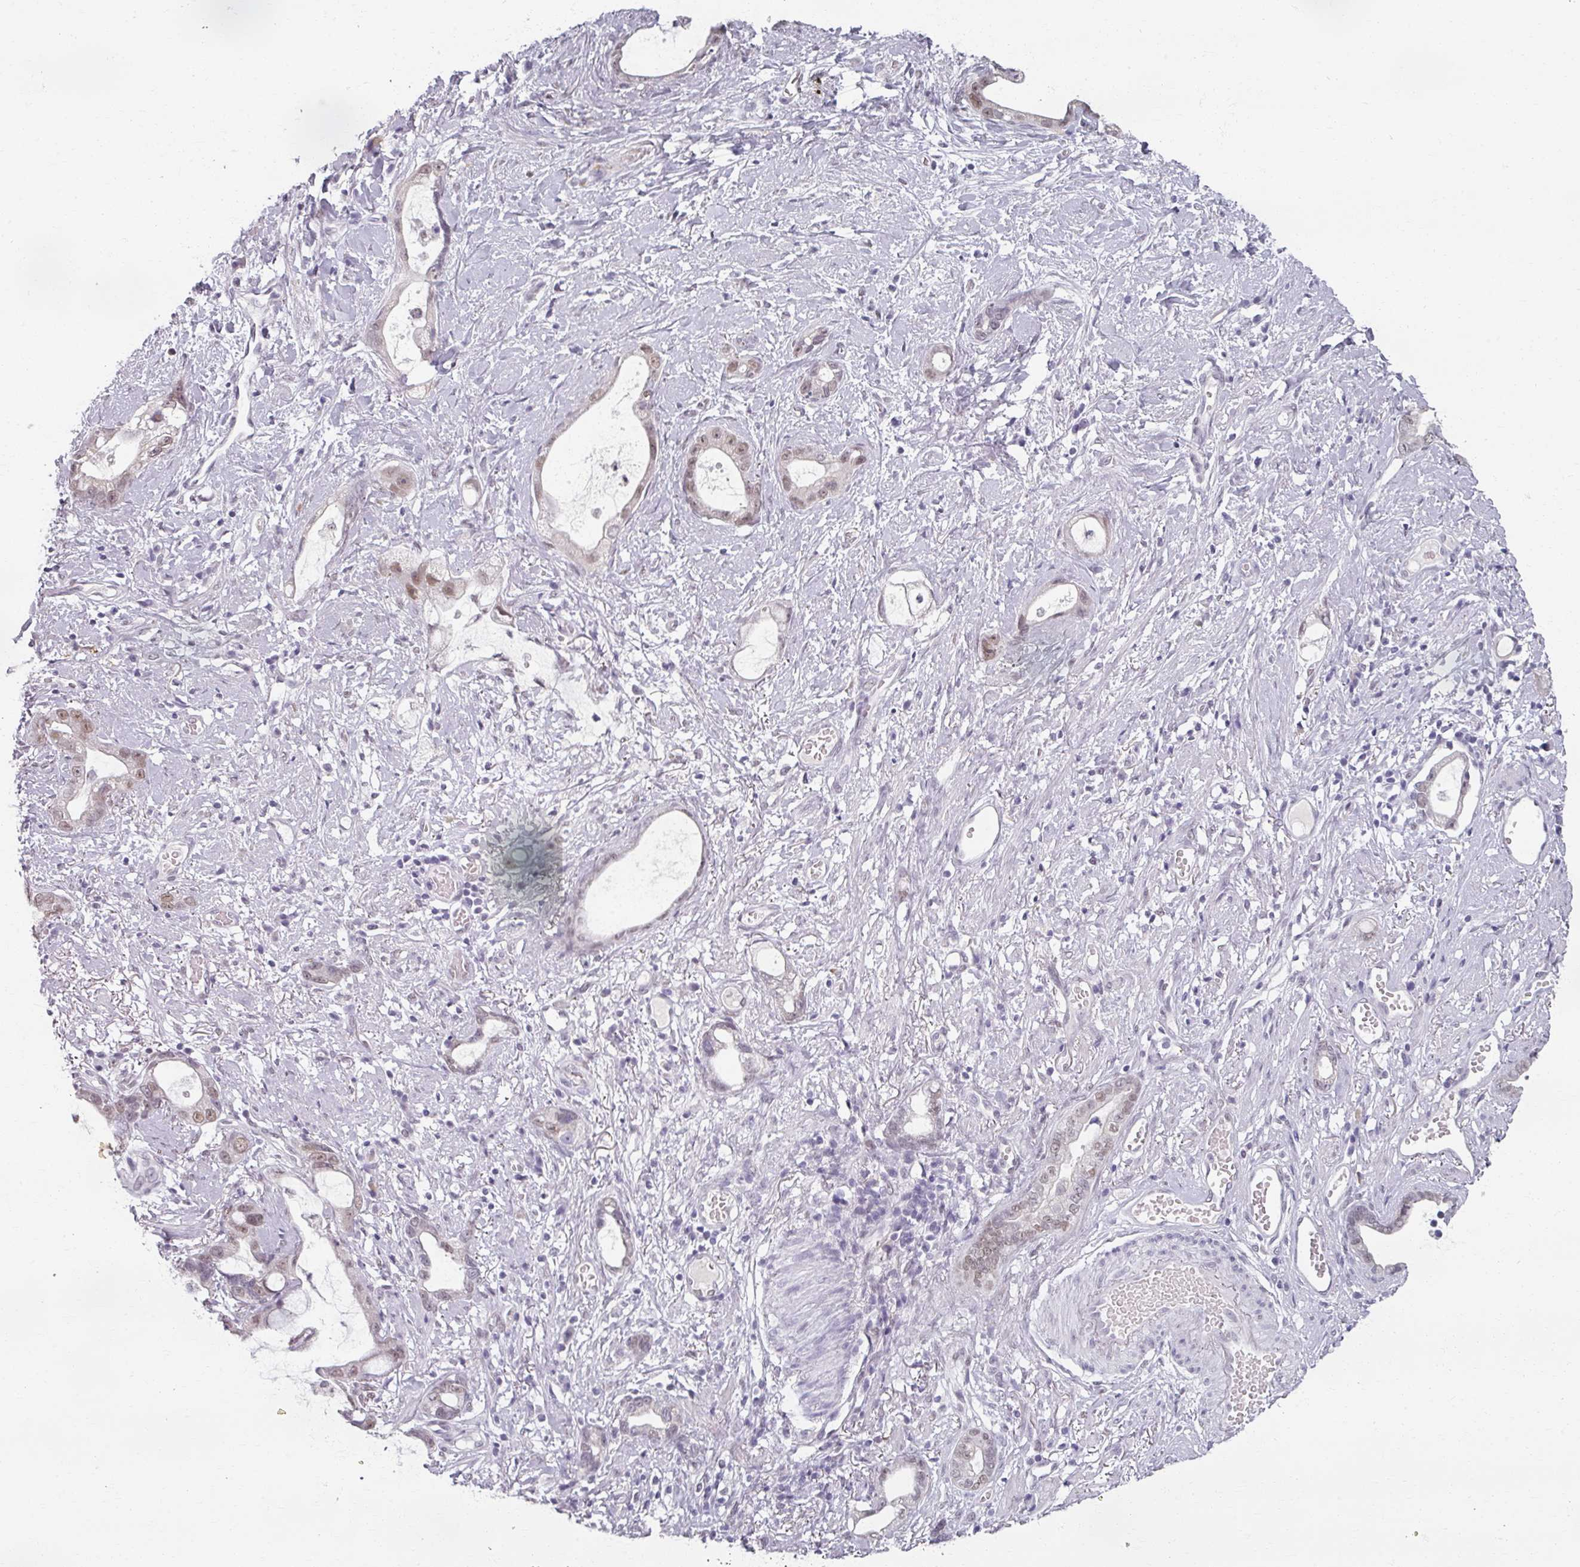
{"staining": {"intensity": "moderate", "quantity": "25%-75%", "location": "nuclear"}, "tissue": "stomach cancer", "cell_type": "Tumor cells", "image_type": "cancer", "snomed": [{"axis": "morphology", "description": "Adenocarcinoma, NOS"}, {"axis": "topography", "description": "Stomach"}], "caption": "Tumor cells reveal medium levels of moderate nuclear staining in about 25%-75% of cells in stomach adenocarcinoma.", "gene": "RIPOR3", "patient": {"sex": "male", "age": 55}}